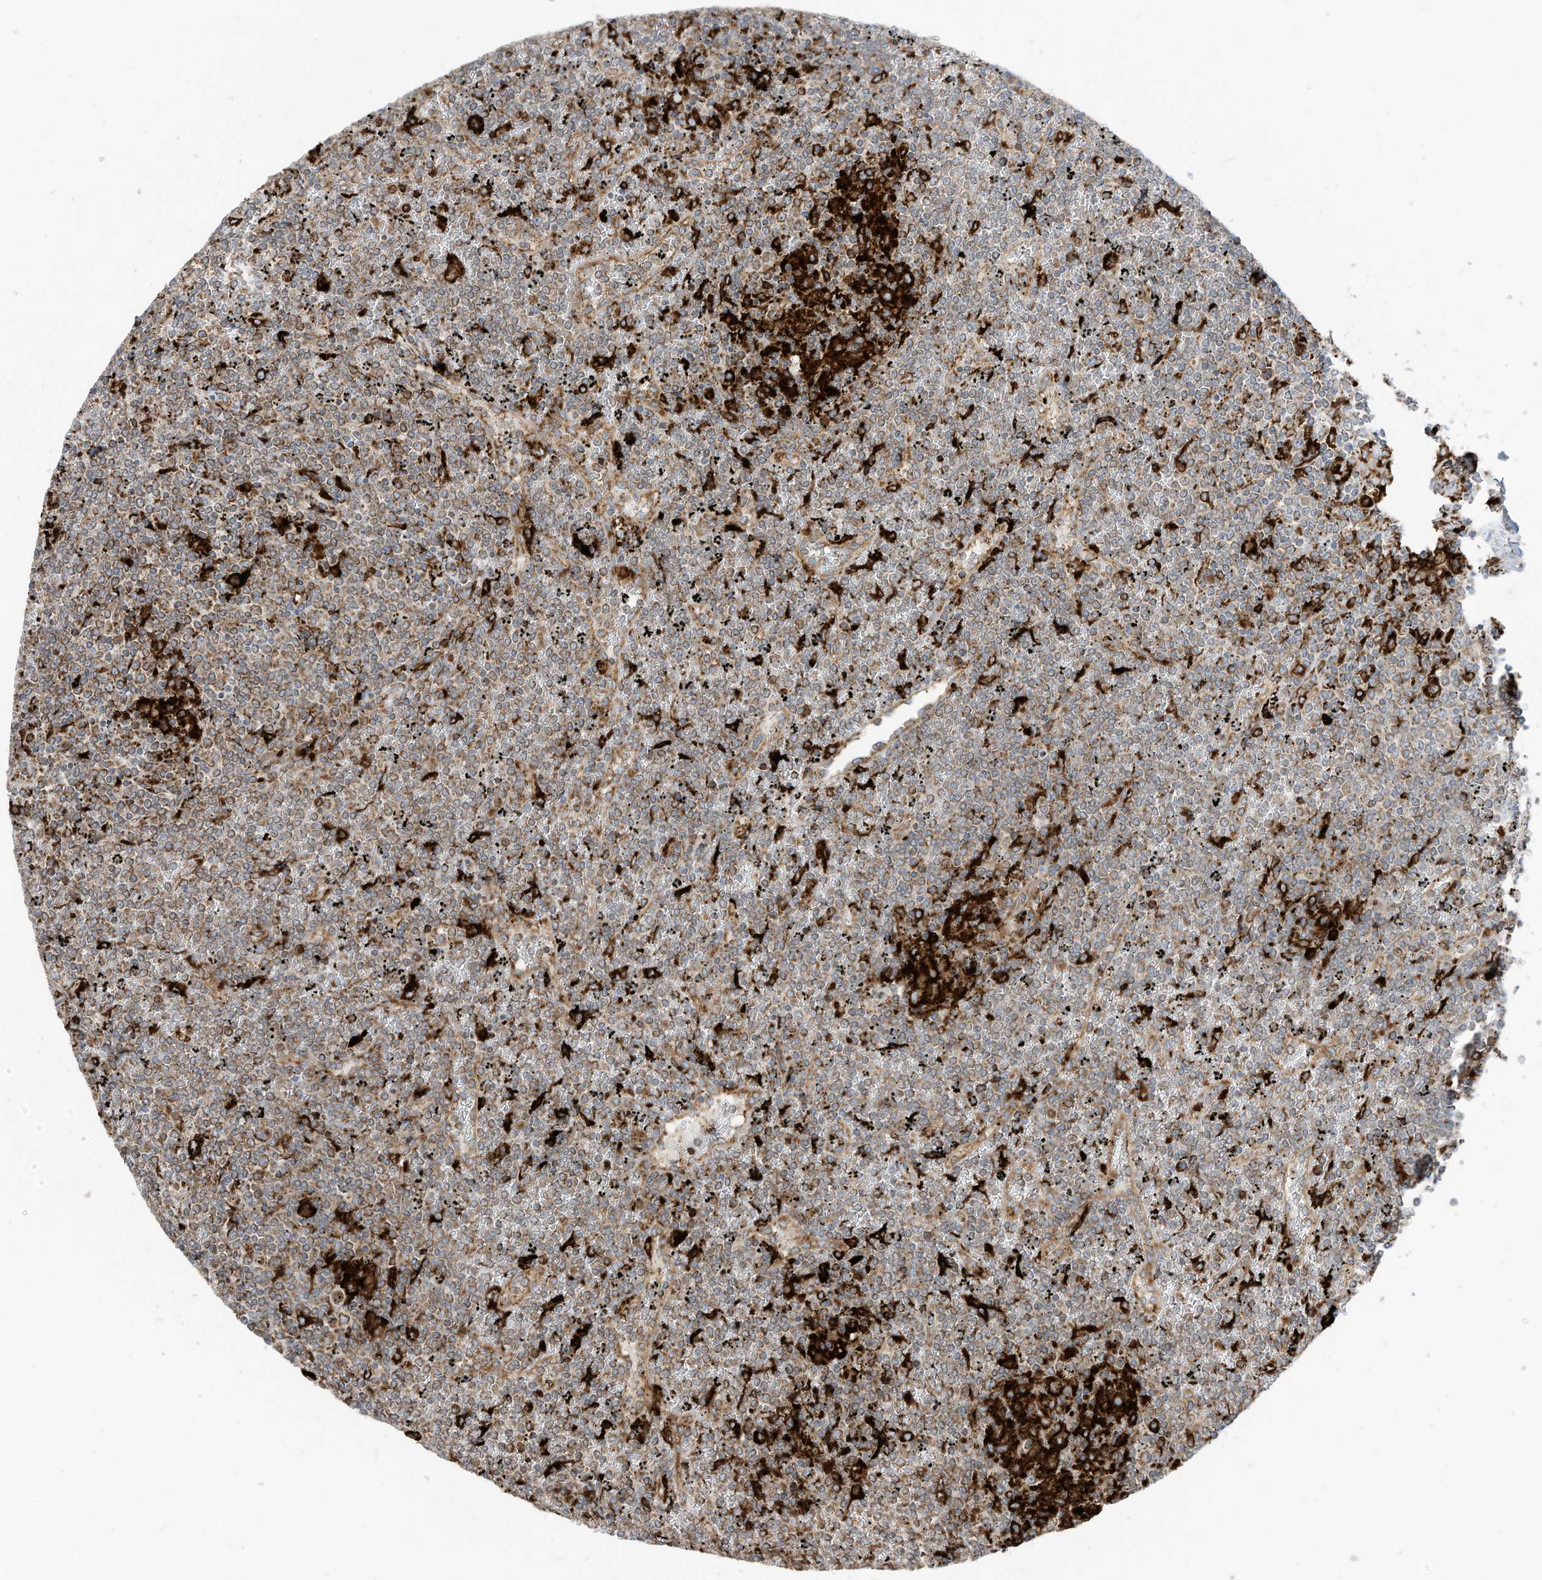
{"staining": {"intensity": "moderate", "quantity": ">75%", "location": "cytoplasmic/membranous"}, "tissue": "lymphoma", "cell_type": "Tumor cells", "image_type": "cancer", "snomed": [{"axis": "morphology", "description": "Malignant lymphoma, non-Hodgkin's type, Low grade"}, {"axis": "topography", "description": "Spleen"}], "caption": "Immunohistochemical staining of human malignant lymphoma, non-Hodgkin's type (low-grade) demonstrates medium levels of moderate cytoplasmic/membranous staining in approximately >75% of tumor cells.", "gene": "TRNAU1AP", "patient": {"sex": "female", "age": 19}}